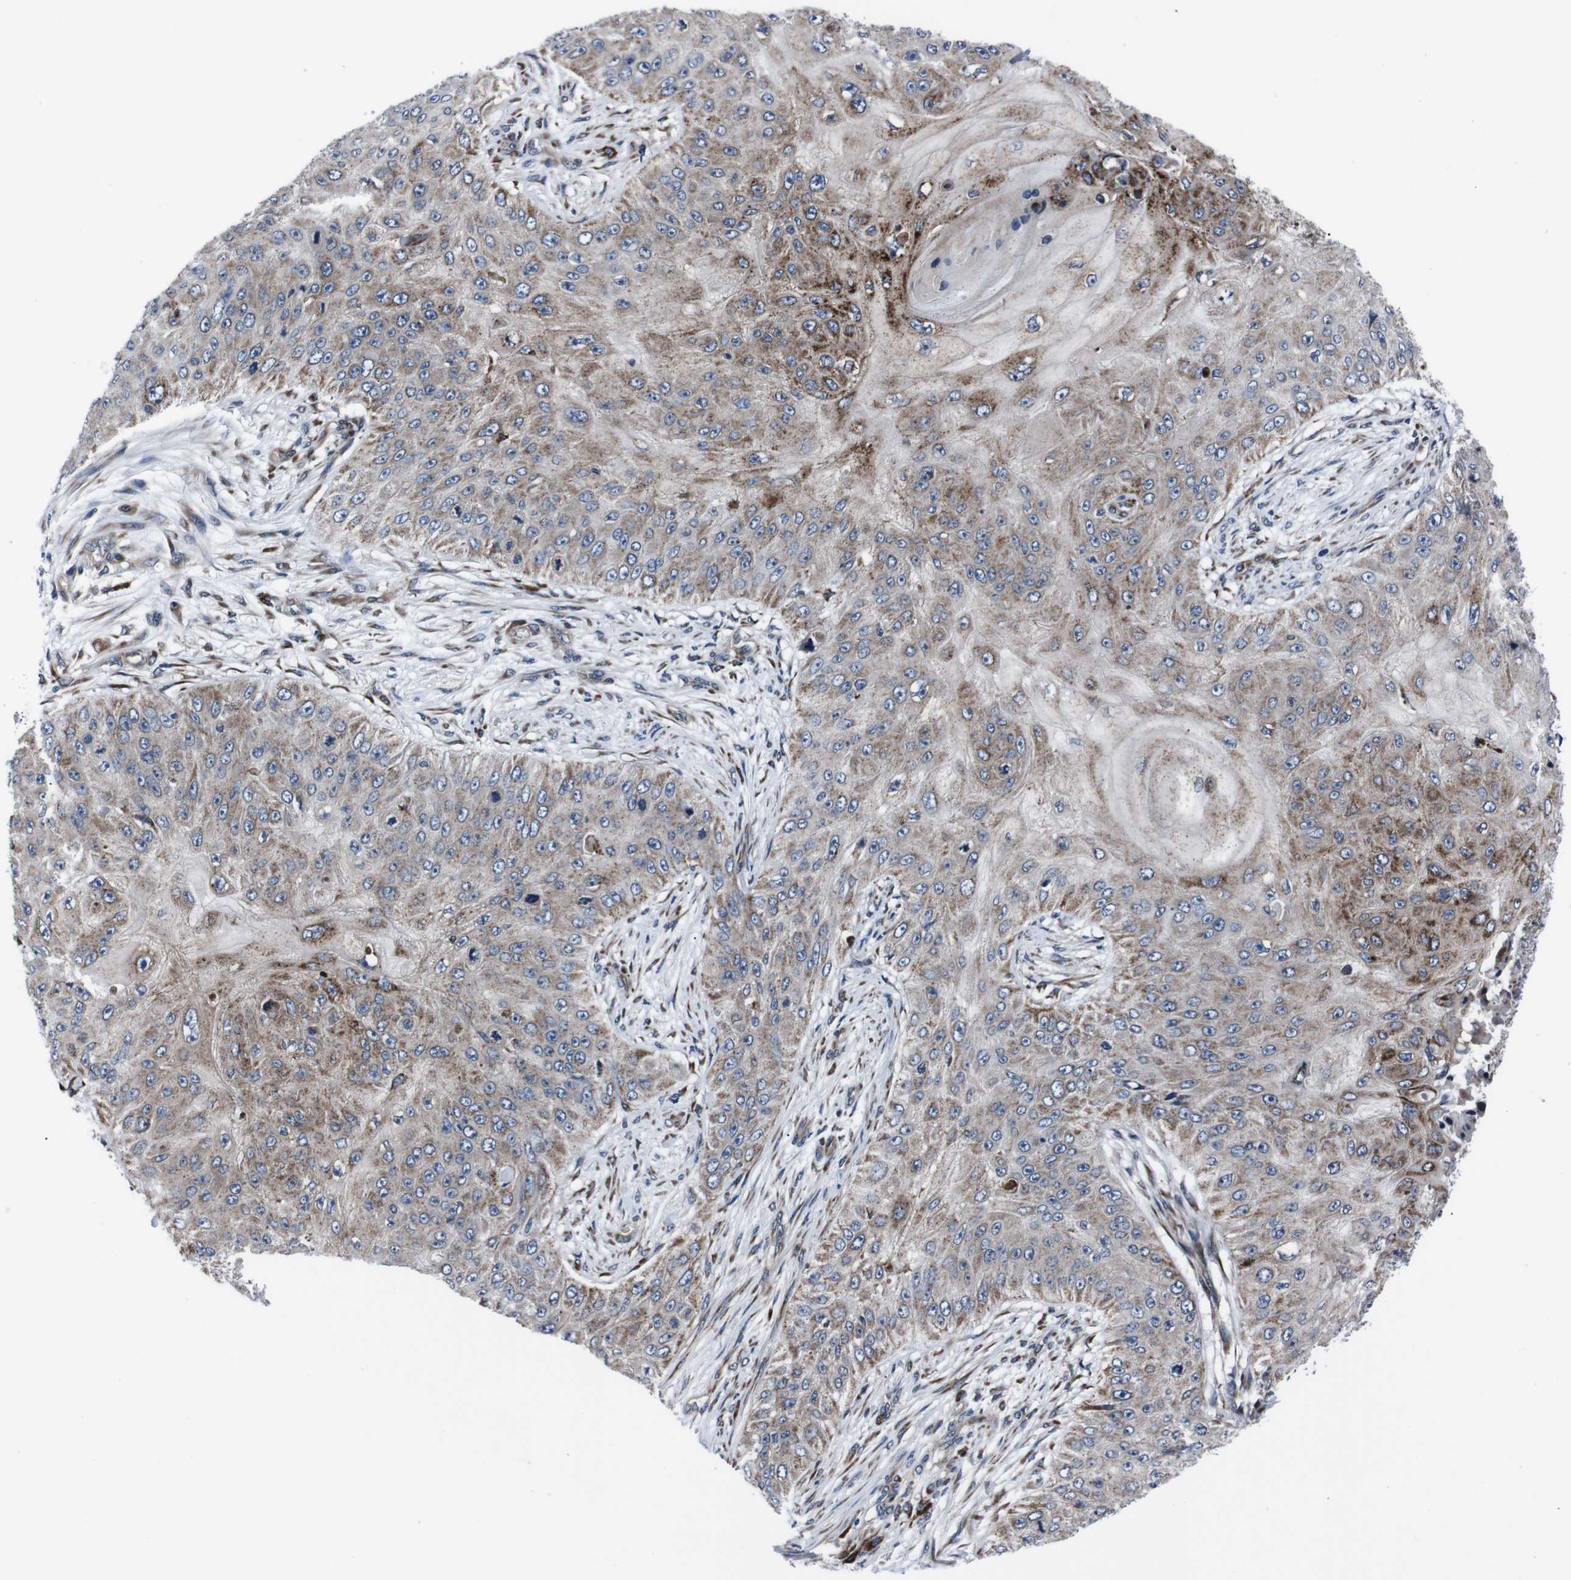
{"staining": {"intensity": "weak", "quantity": ">75%", "location": "cytoplasmic/membranous"}, "tissue": "skin cancer", "cell_type": "Tumor cells", "image_type": "cancer", "snomed": [{"axis": "morphology", "description": "Squamous cell carcinoma, NOS"}, {"axis": "topography", "description": "Skin"}], "caption": "DAB immunohistochemical staining of skin squamous cell carcinoma displays weak cytoplasmic/membranous protein positivity in approximately >75% of tumor cells. Using DAB (brown) and hematoxylin (blue) stains, captured at high magnification using brightfield microscopy.", "gene": "EIF4A2", "patient": {"sex": "female", "age": 80}}